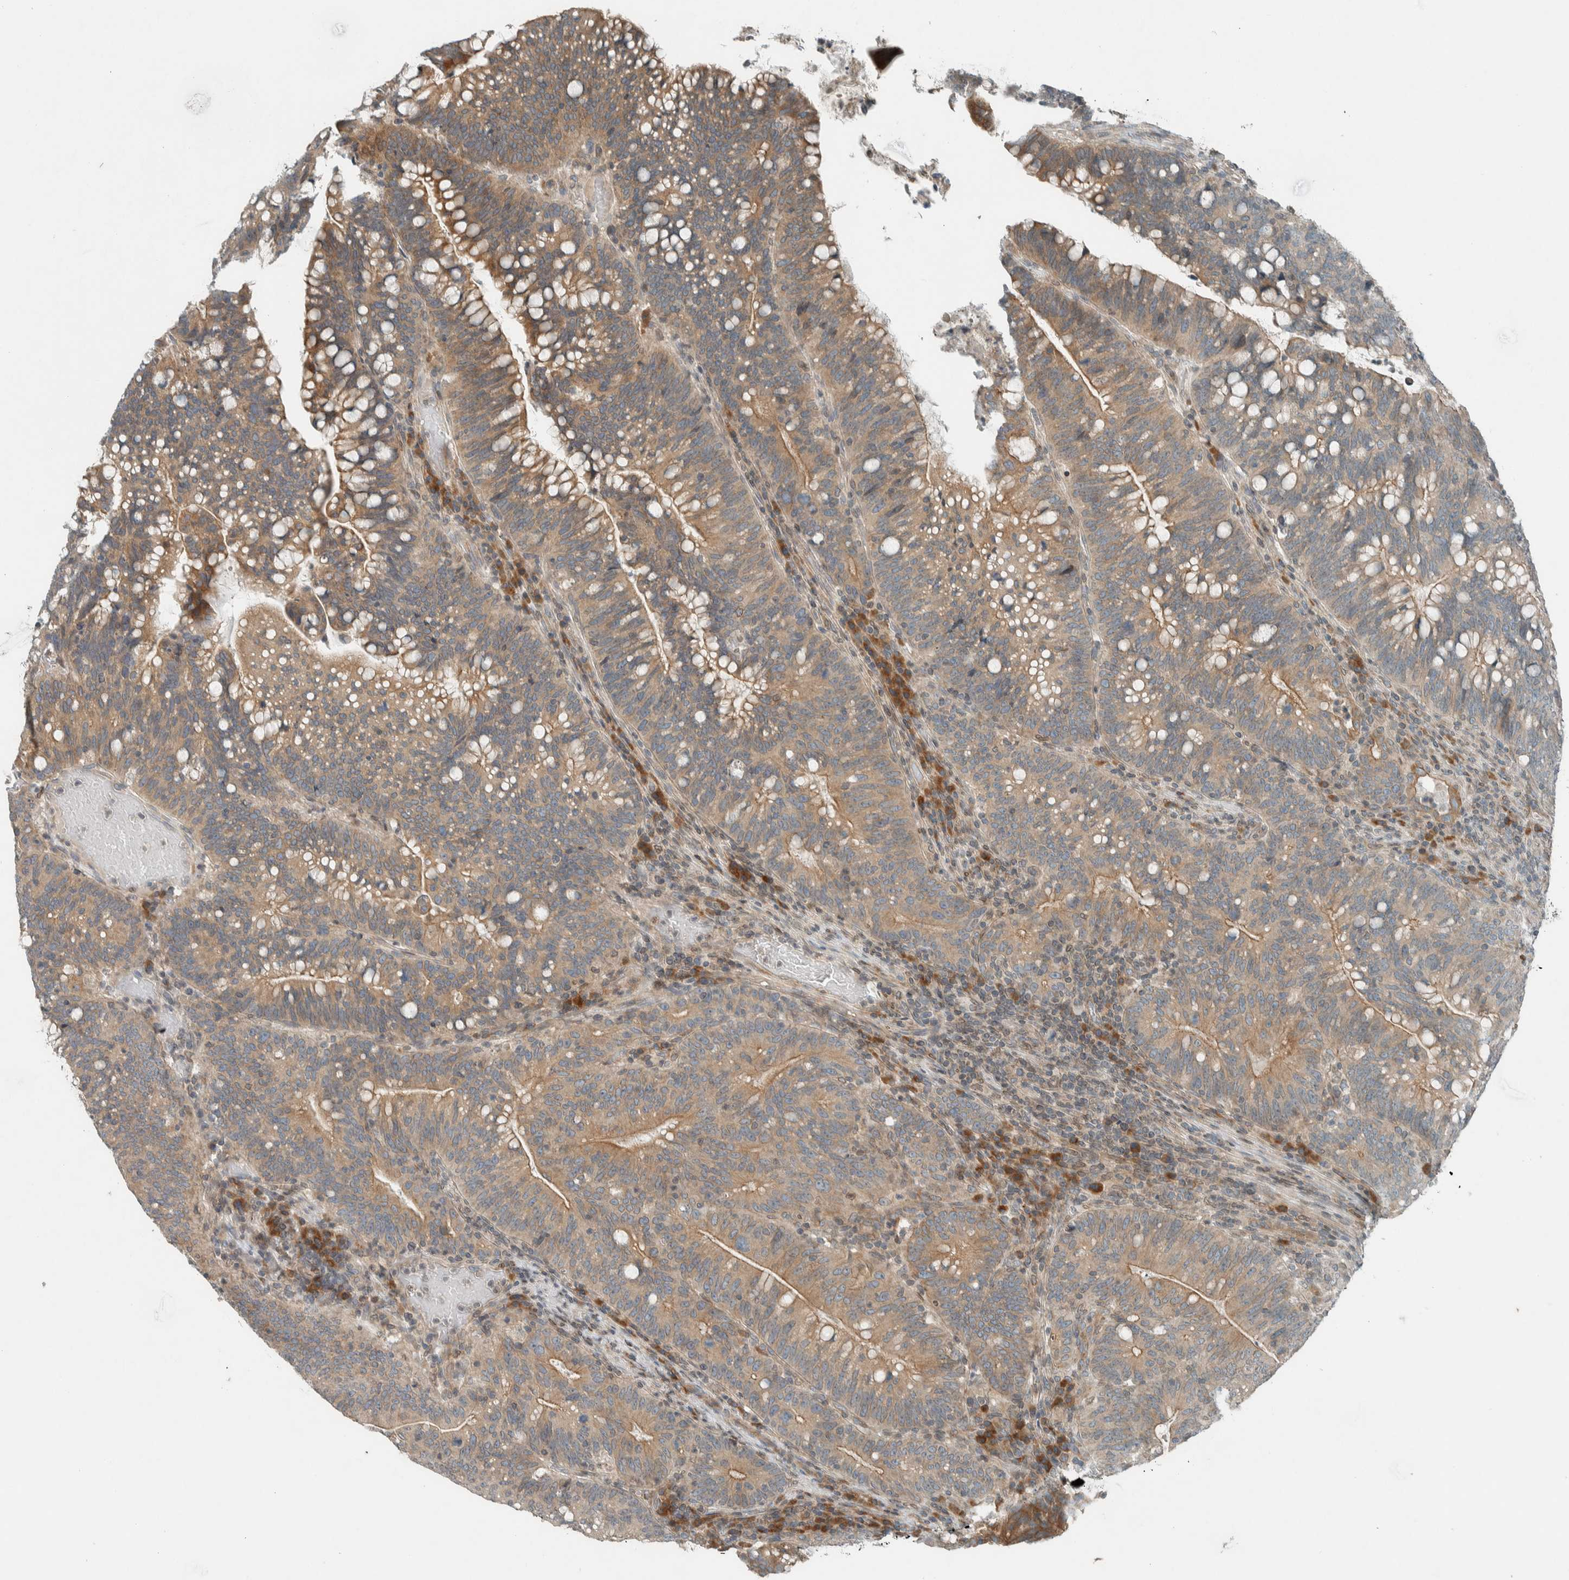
{"staining": {"intensity": "weak", "quantity": ">75%", "location": "cytoplasmic/membranous"}, "tissue": "colorectal cancer", "cell_type": "Tumor cells", "image_type": "cancer", "snomed": [{"axis": "morphology", "description": "Adenocarcinoma, NOS"}, {"axis": "topography", "description": "Colon"}], "caption": "Colorectal cancer (adenocarcinoma) tissue demonstrates weak cytoplasmic/membranous expression in approximately >75% of tumor cells The staining is performed using DAB (3,3'-diaminobenzidine) brown chromogen to label protein expression. The nuclei are counter-stained blue using hematoxylin.", "gene": "SEL1L", "patient": {"sex": "female", "age": 66}}